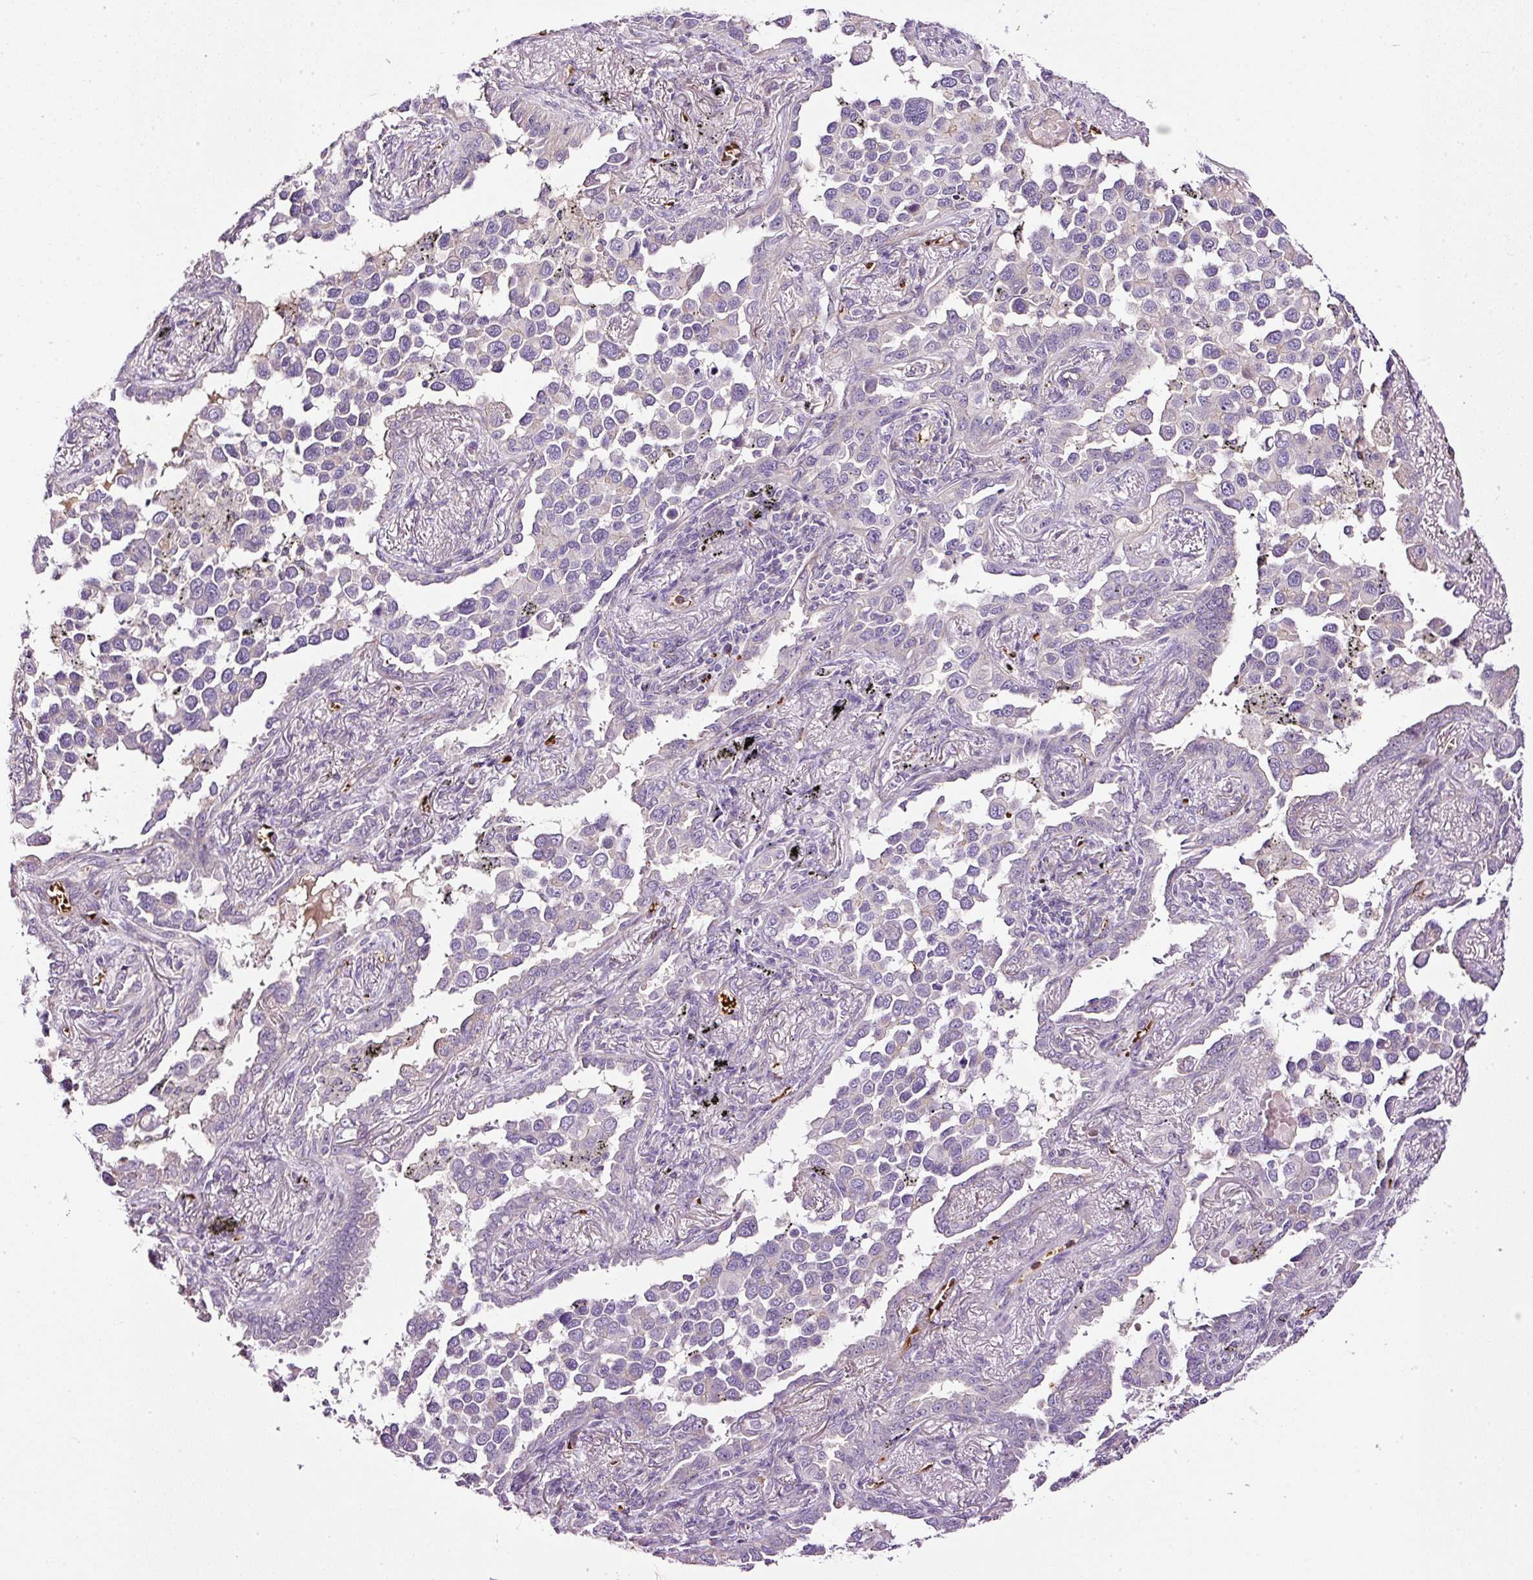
{"staining": {"intensity": "negative", "quantity": "none", "location": "none"}, "tissue": "lung cancer", "cell_type": "Tumor cells", "image_type": "cancer", "snomed": [{"axis": "morphology", "description": "Adenocarcinoma, NOS"}, {"axis": "topography", "description": "Lung"}], "caption": "This is an immunohistochemistry (IHC) histopathology image of human lung cancer (adenocarcinoma). There is no staining in tumor cells.", "gene": "USHBP1", "patient": {"sex": "male", "age": 67}}